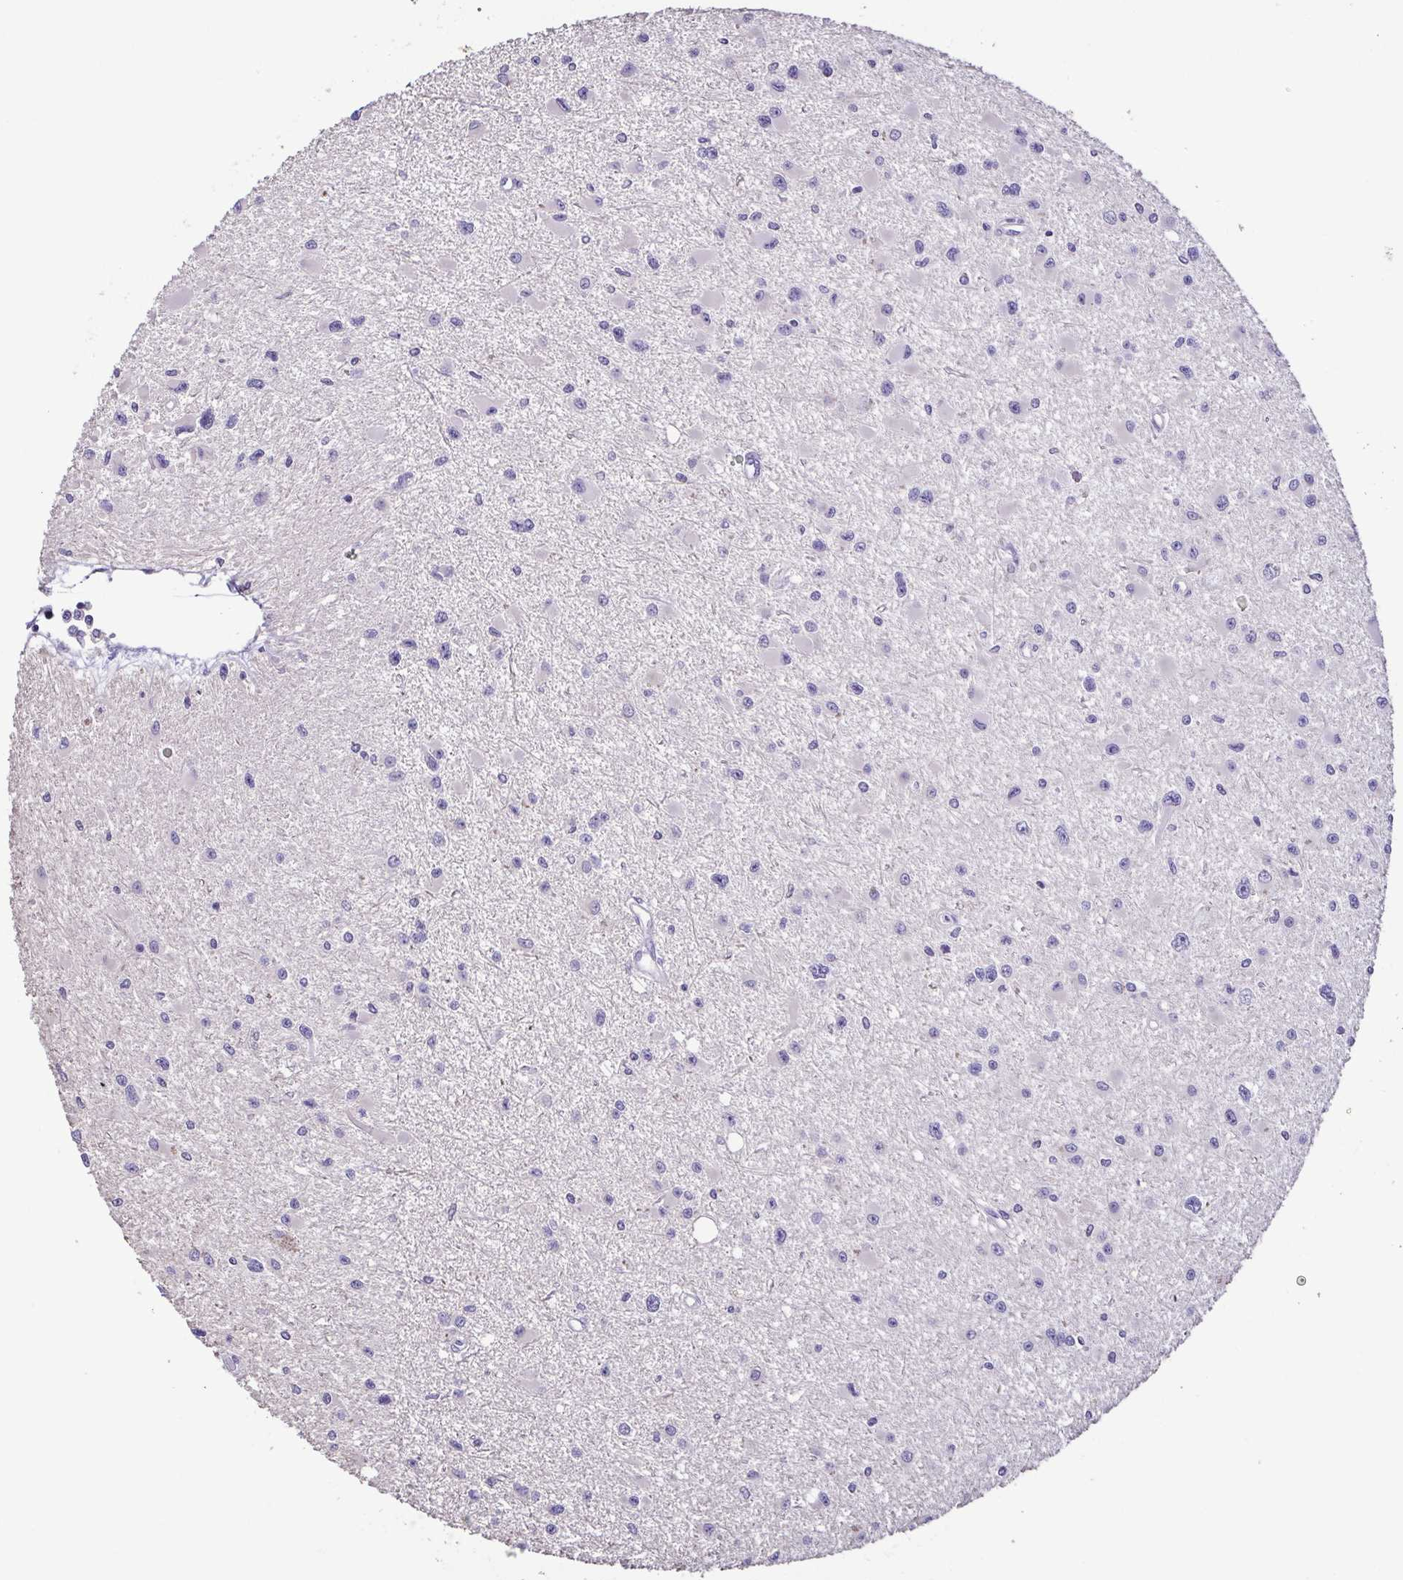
{"staining": {"intensity": "negative", "quantity": "none", "location": "none"}, "tissue": "glioma", "cell_type": "Tumor cells", "image_type": "cancer", "snomed": [{"axis": "morphology", "description": "Glioma, malignant, High grade"}, {"axis": "topography", "description": "Brain"}], "caption": "Immunohistochemical staining of human malignant high-grade glioma reveals no significant expression in tumor cells.", "gene": "TERT", "patient": {"sex": "male", "age": 54}}